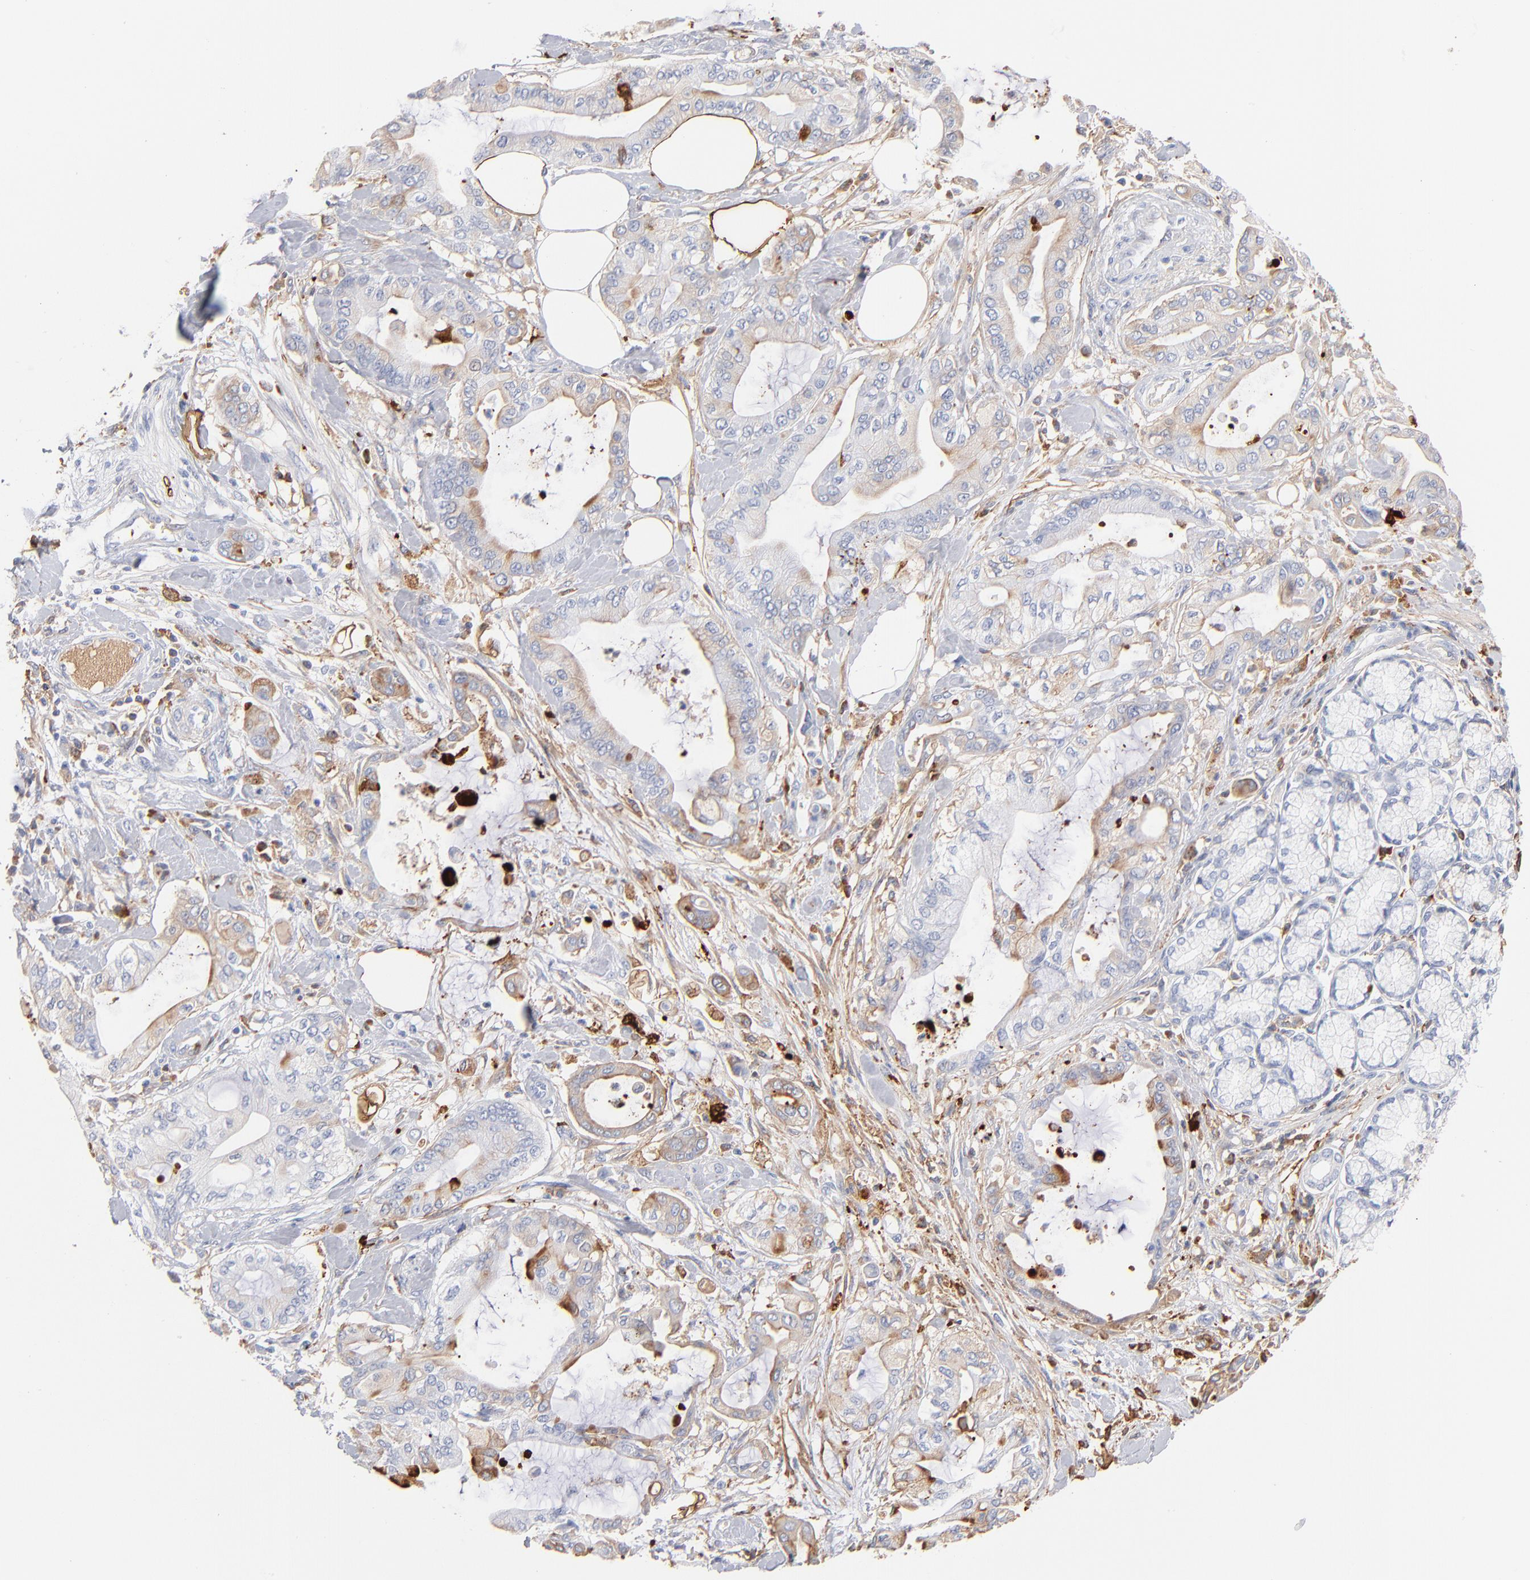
{"staining": {"intensity": "weak", "quantity": "<25%", "location": "cytoplasmic/membranous"}, "tissue": "pancreatic cancer", "cell_type": "Tumor cells", "image_type": "cancer", "snomed": [{"axis": "morphology", "description": "Adenocarcinoma, NOS"}, {"axis": "morphology", "description": "Adenocarcinoma, metastatic, NOS"}, {"axis": "topography", "description": "Lymph node"}, {"axis": "topography", "description": "Pancreas"}, {"axis": "topography", "description": "Duodenum"}], "caption": "Image shows no protein expression in tumor cells of pancreatic adenocarcinoma tissue. (Stains: DAB (3,3'-diaminobenzidine) IHC with hematoxylin counter stain, Microscopy: brightfield microscopy at high magnification).", "gene": "APOH", "patient": {"sex": "female", "age": 64}}